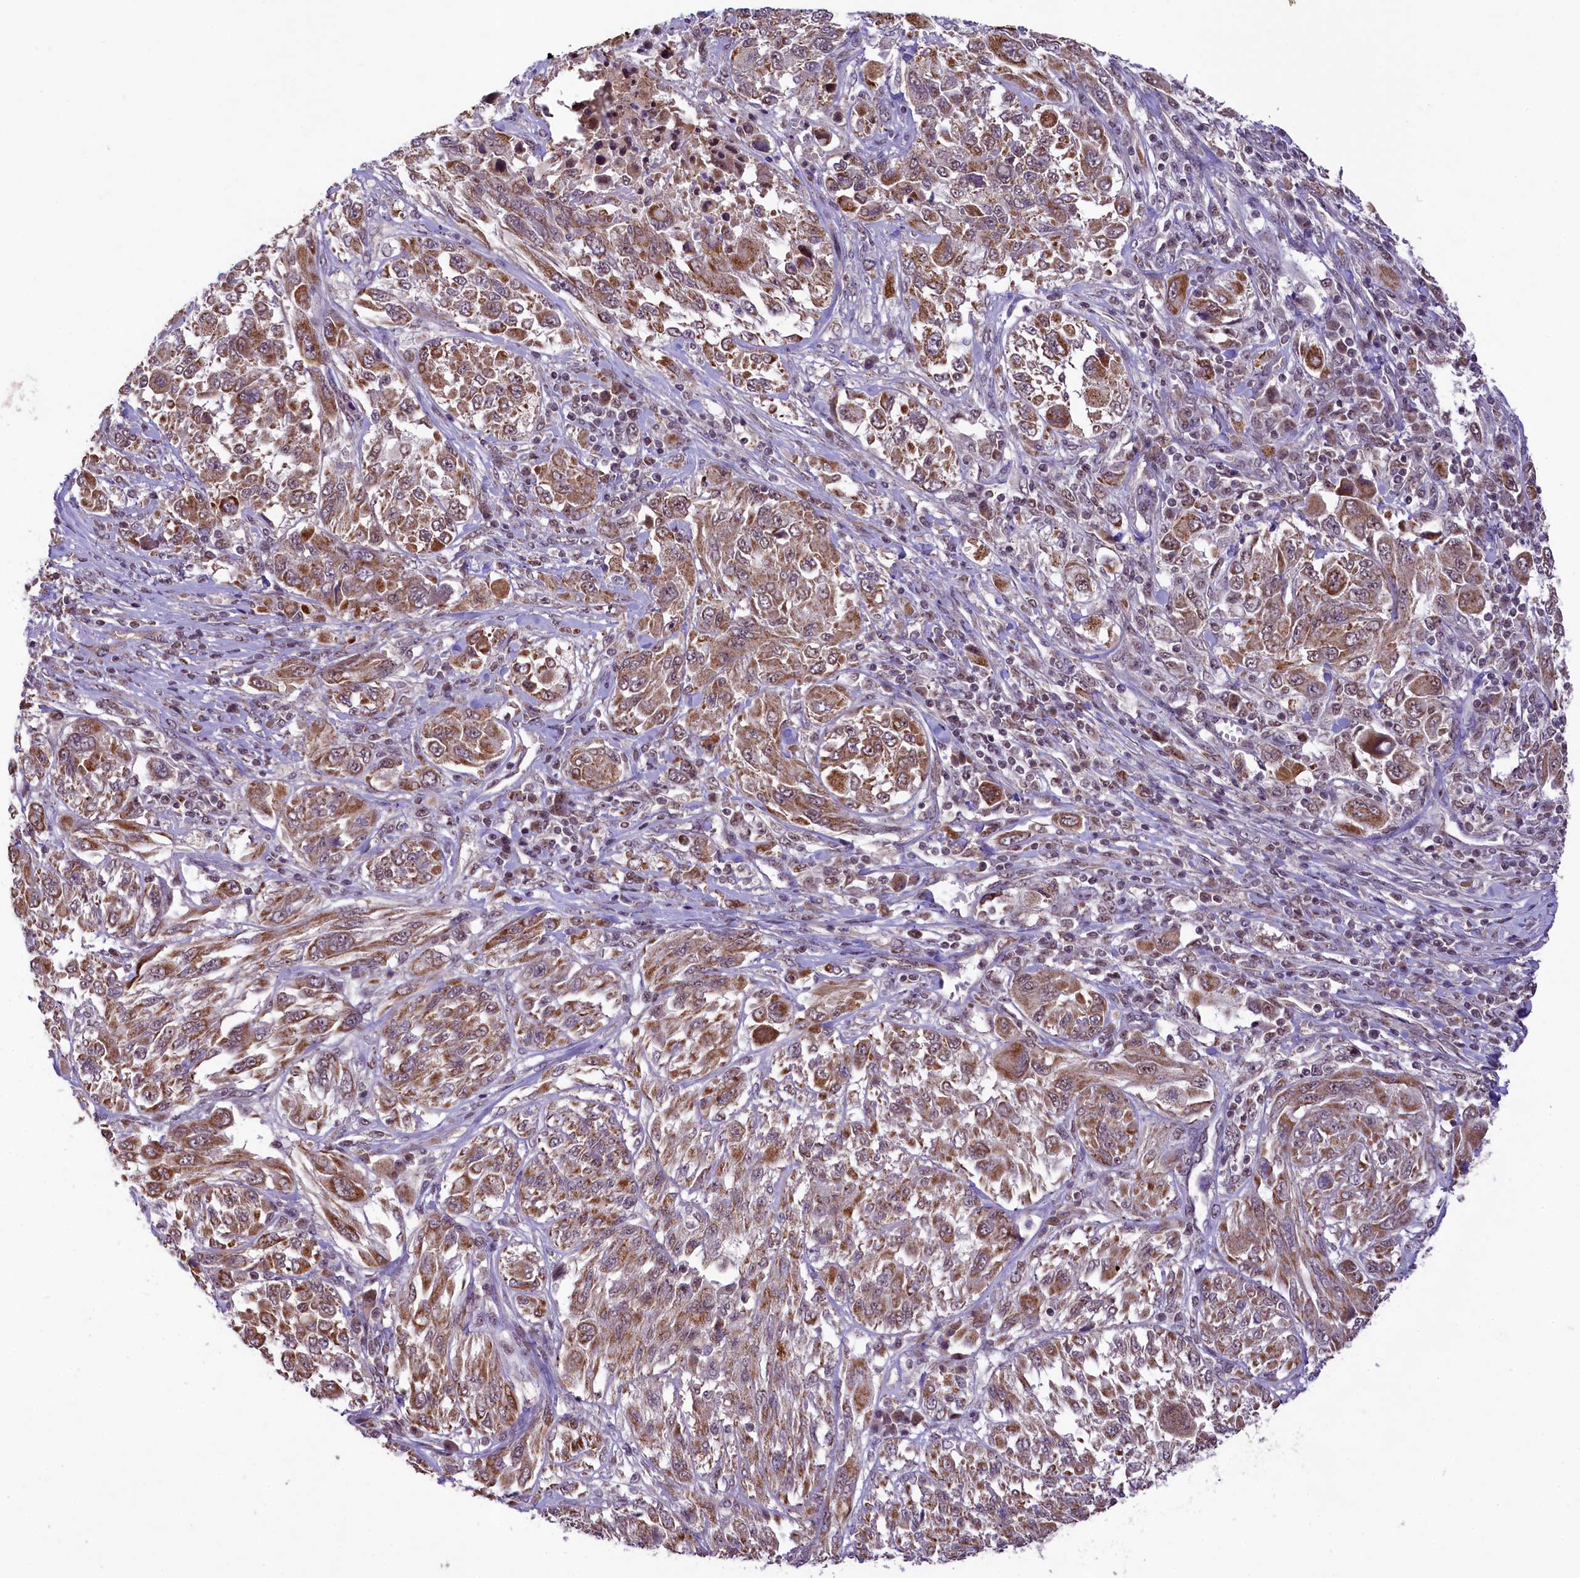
{"staining": {"intensity": "moderate", "quantity": ">75%", "location": "cytoplasmic/membranous"}, "tissue": "melanoma", "cell_type": "Tumor cells", "image_type": "cancer", "snomed": [{"axis": "morphology", "description": "Malignant melanoma, NOS"}, {"axis": "topography", "description": "Skin"}], "caption": "Melanoma stained with immunohistochemistry displays moderate cytoplasmic/membranous staining in about >75% of tumor cells.", "gene": "PAF1", "patient": {"sex": "female", "age": 91}}